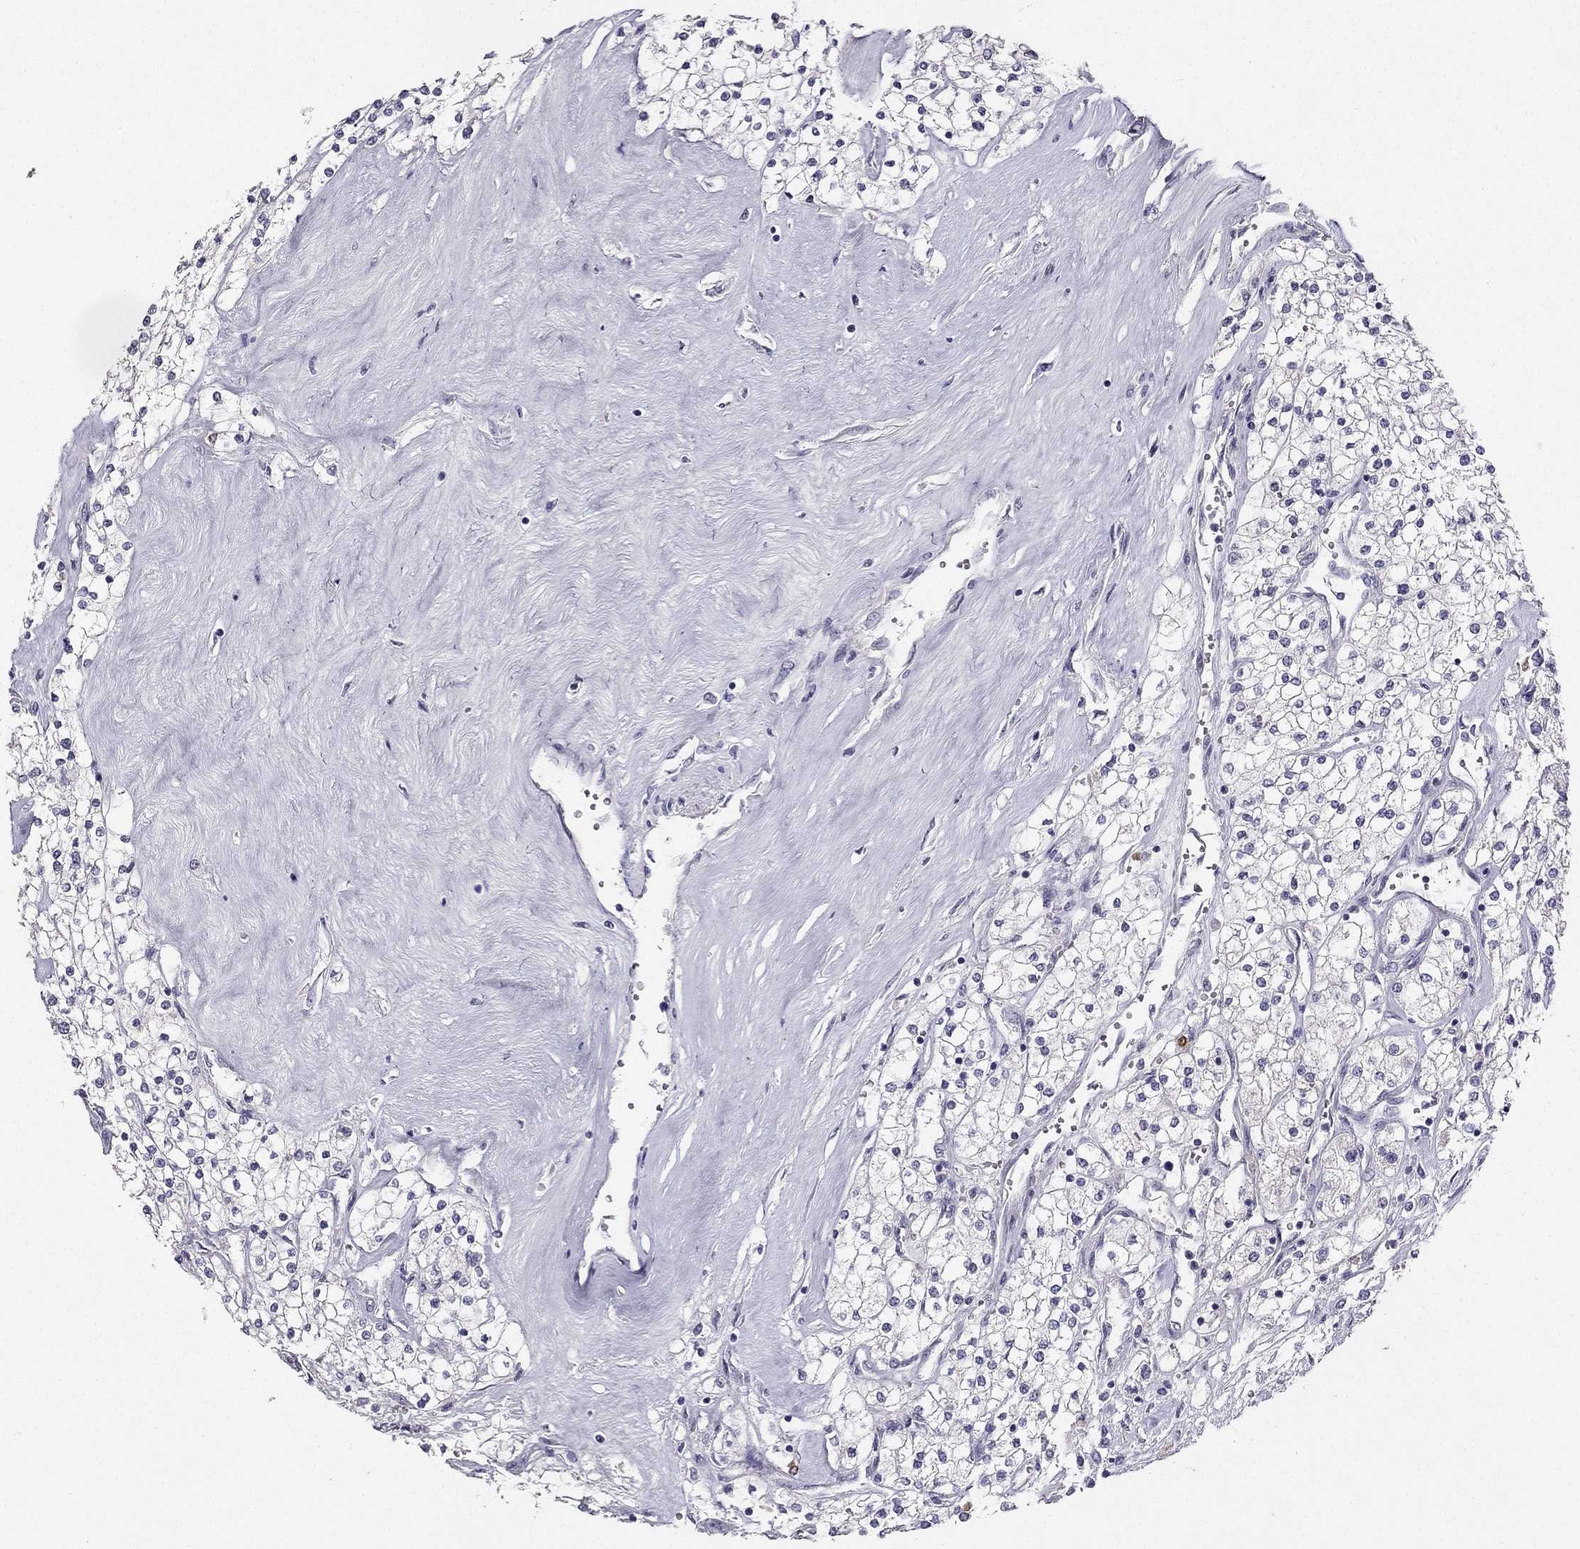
{"staining": {"intensity": "negative", "quantity": "none", "location": "none"}, "tissue": "renal cancer", "cell_type": "Tumor cells", "image_type": "cancer", "snomed": [{"axis": "morphology", "description": "Adenocarcinoma, NOS"}, {"axis": "topography", "description": "Kidney"}], "caption": "High power microscopy micrograph of an IHC image of renal adenocarcinoma, revealing no significant expression in tumor cells.", "gene": "CALB2", "patient": {"sex": "male", "age": 80}}